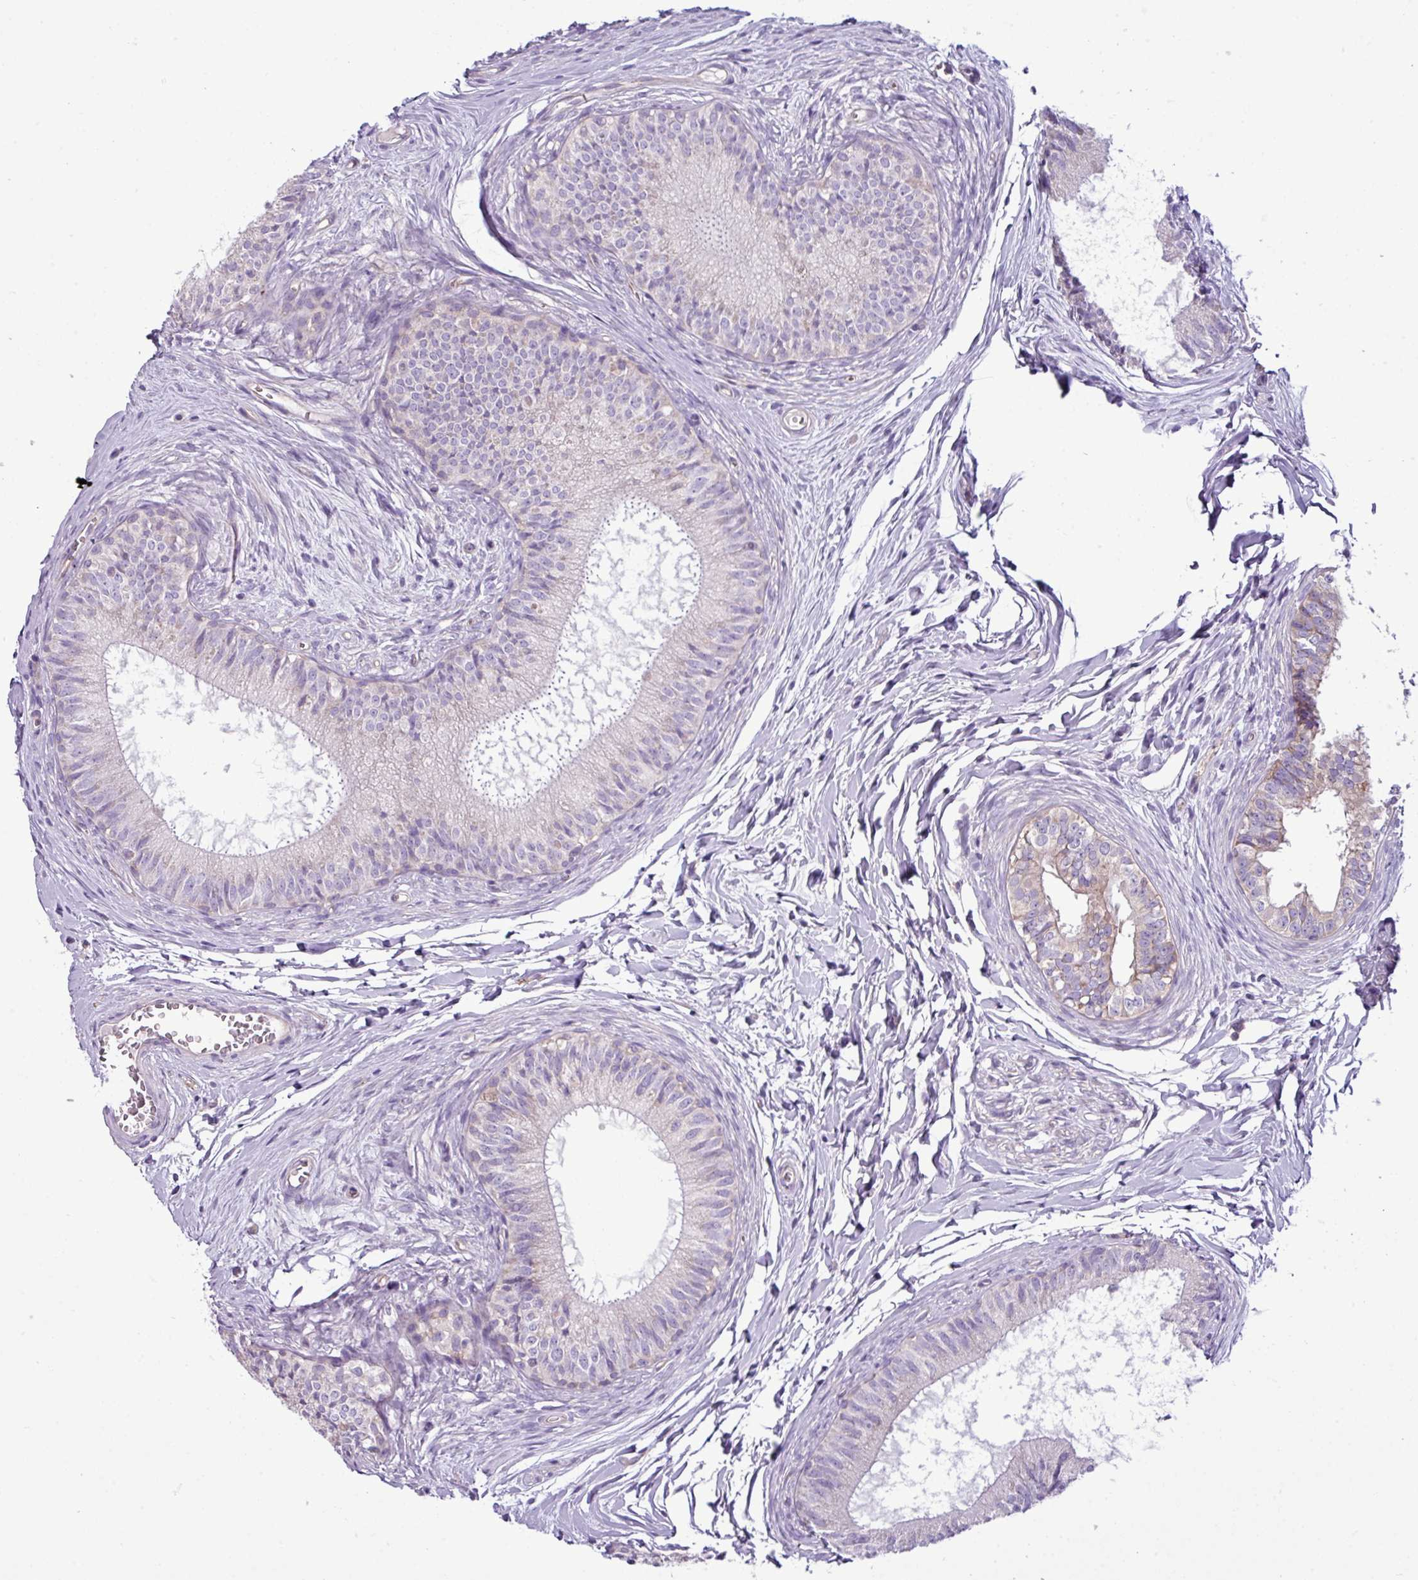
{"staining": {"intensity": "weak", "quantity": "<25%", "location": "cytoplasmic/membranous"}, "tissue": "epididymis", "cell_type": "Glandular cells", "image_type": "normal", "snomed": [{"axis": "morphology", "description": "Normal tissue, NOS"}, {"axis": "topography", "description": "Epididymis"}], "caption": "Image shows no protein positivity in glandular cells of unremarkable epididymis.", "gene": "AGAP4", "patient": {"sex": "male", "age": 25}}